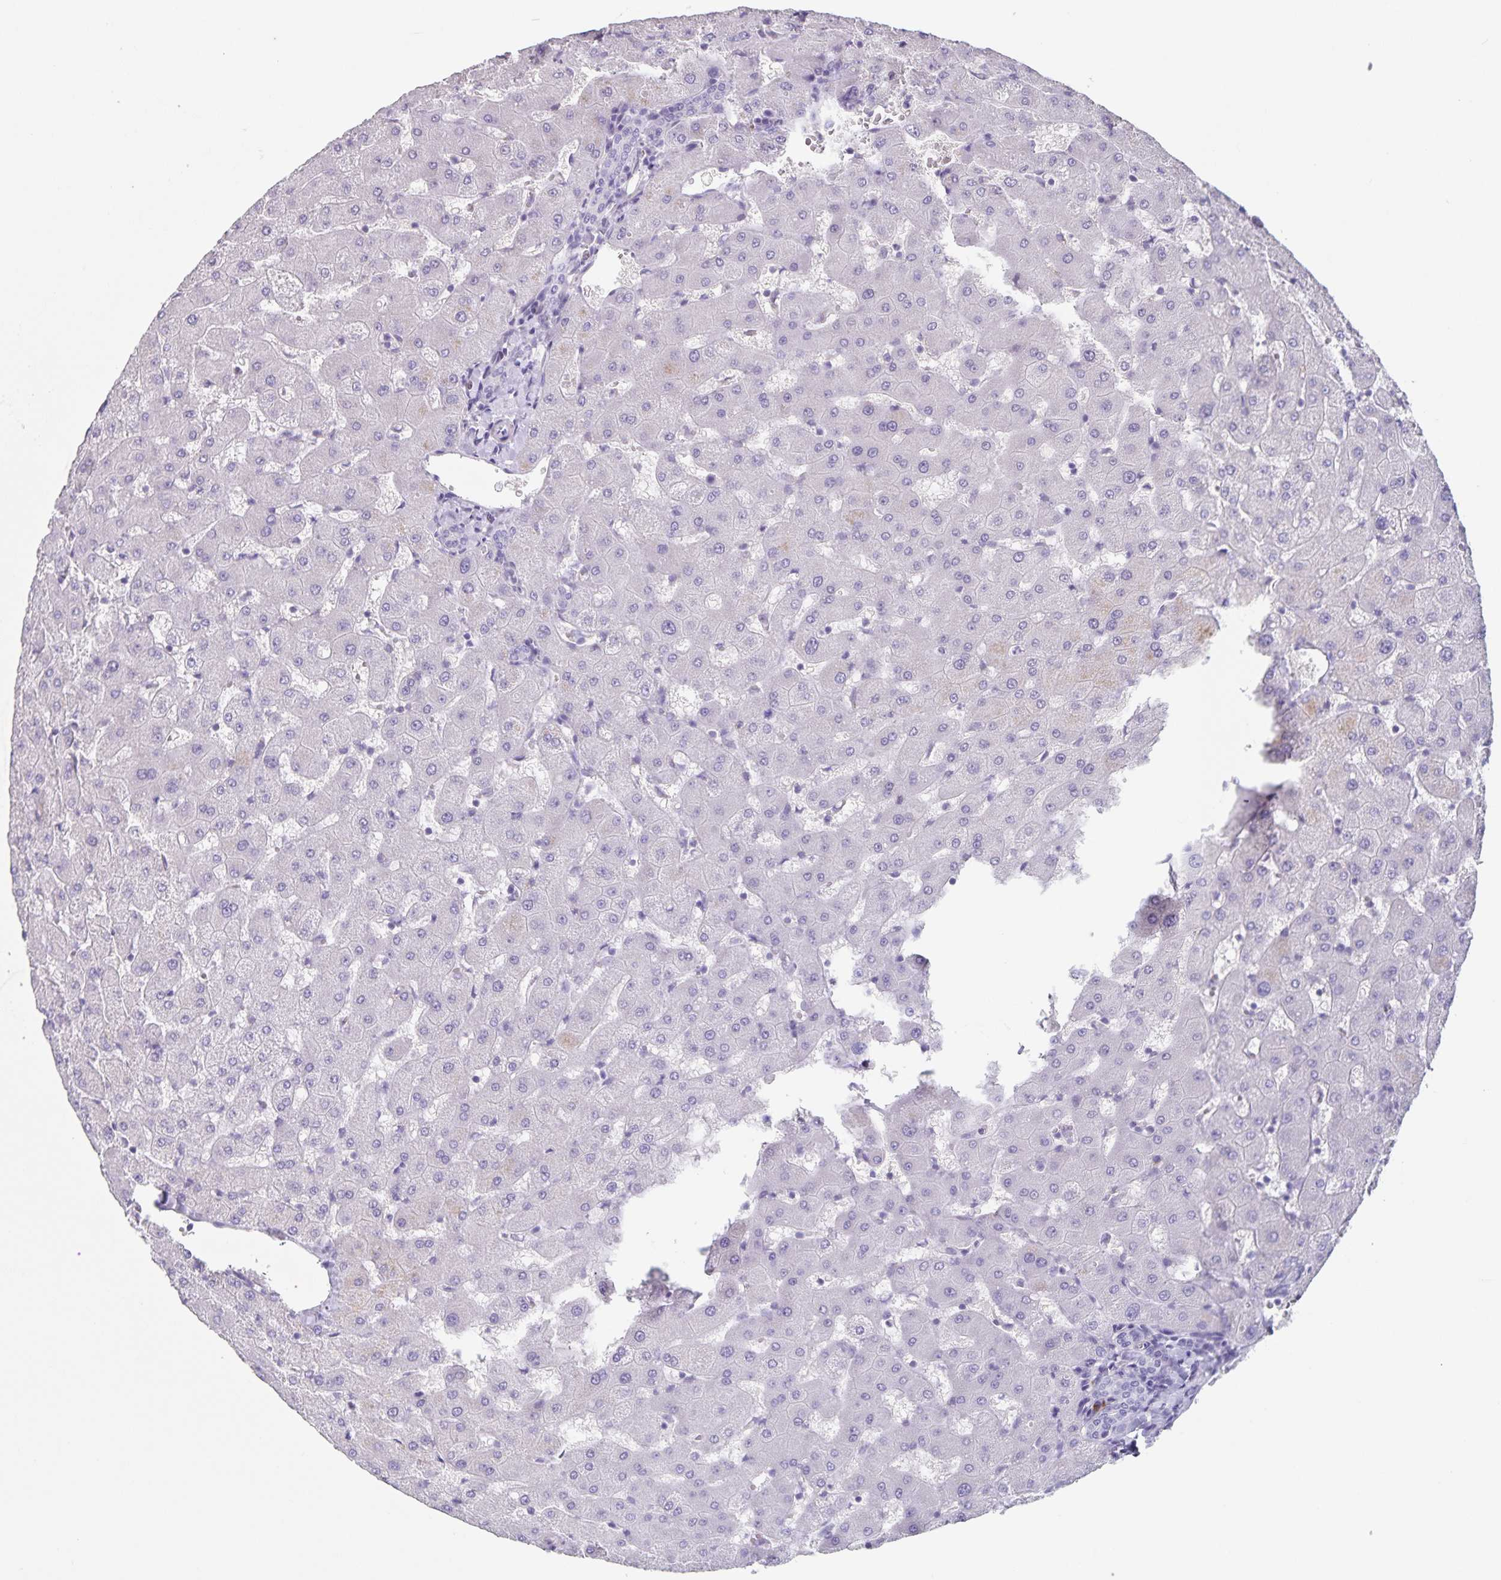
{"staining": {"intensity": "negative", "quantity": "none", "location": "none"}, "tissue": "liver", "cell_type": "Cholangiocytes", "image_type": "normal", "snomed": [{"axis": "morphology", "description": "Normal tissue, NOS"}, {"axis": "topography", "description": "Liver"}], "caption": "This is a histopathology image of IHC staining of unremarkable liver, which shows no staining in cholangiocytes.", "gene": "SYNM", "patient": {"sex": "female", "age": 63}}